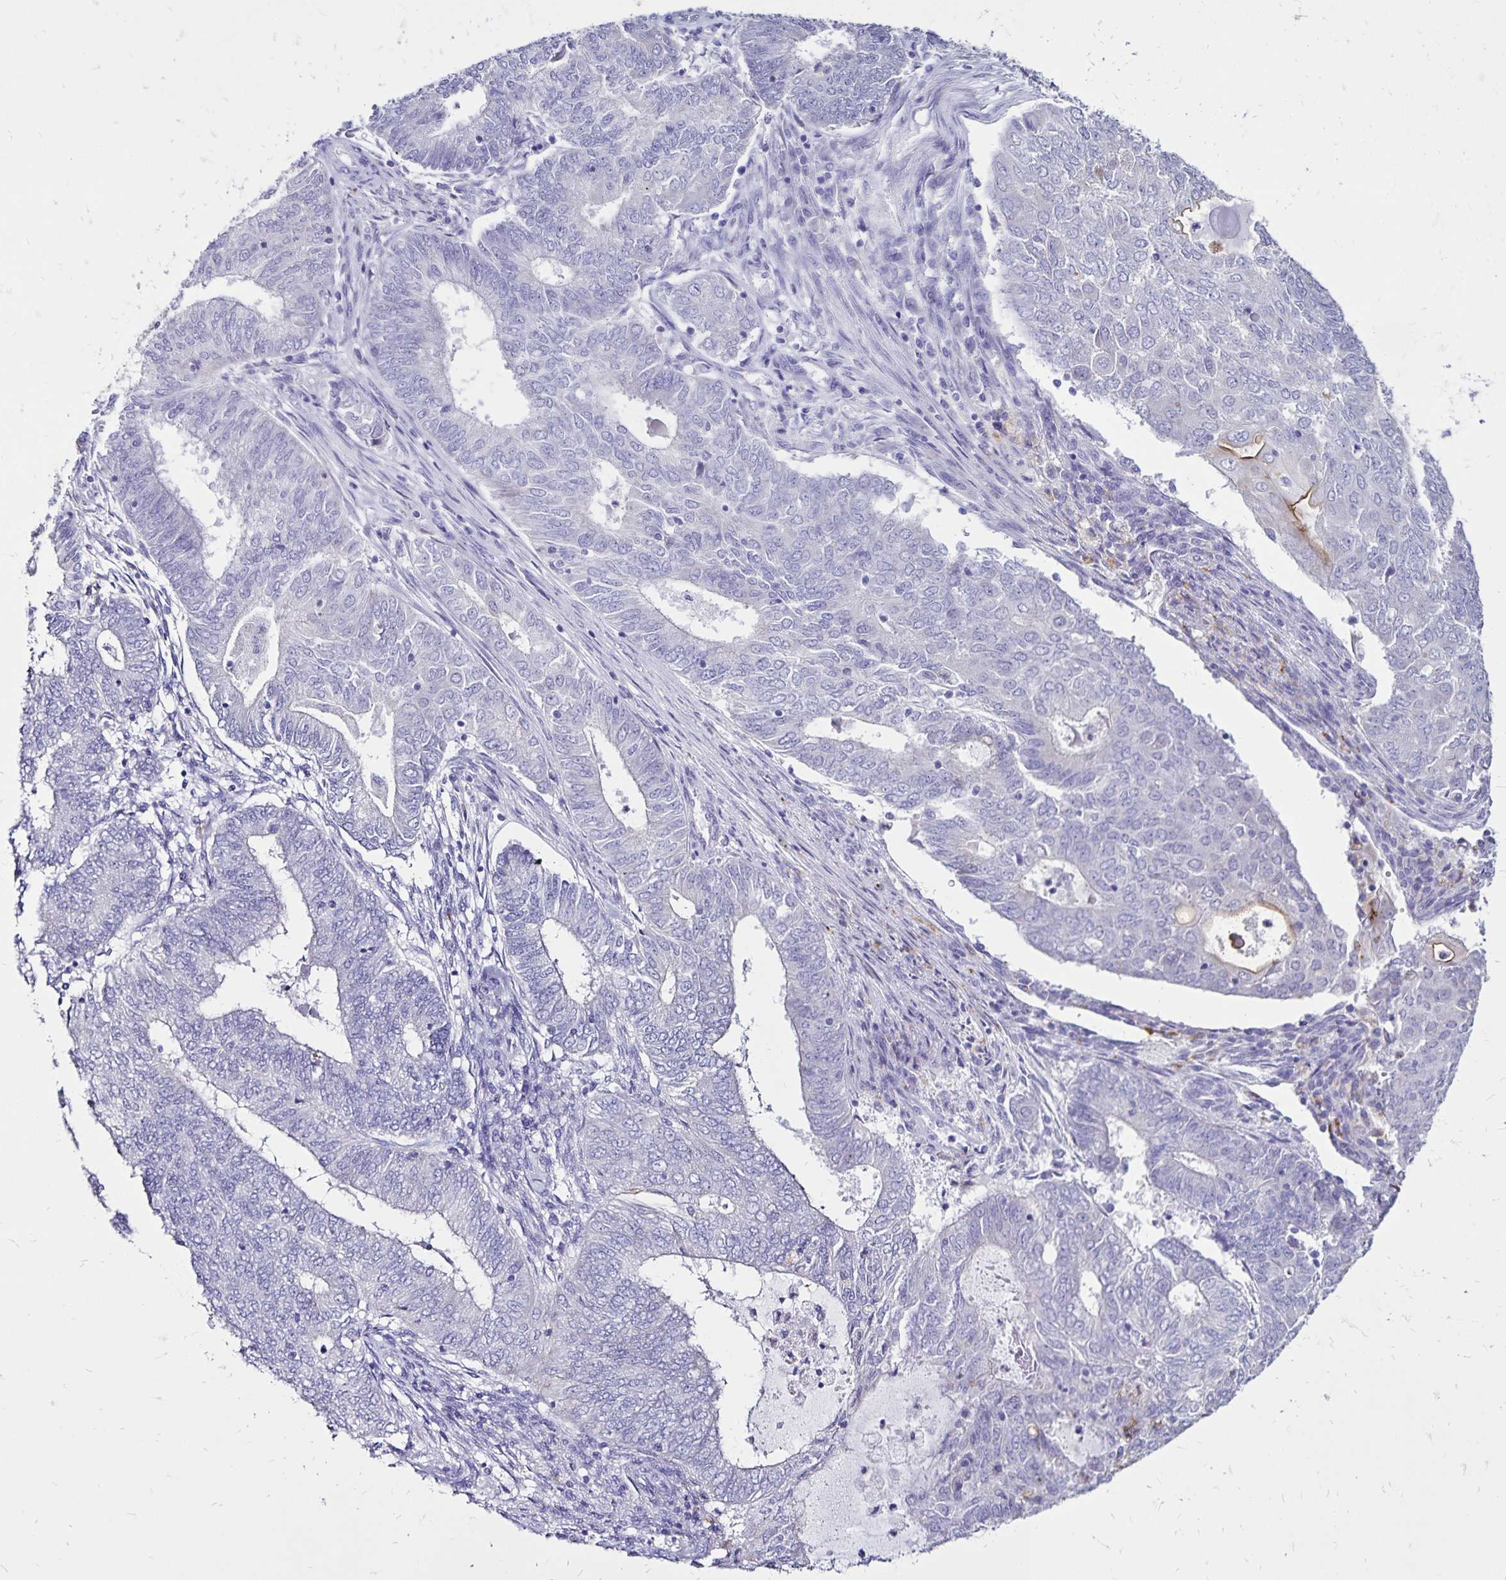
{"staining": {"intensity": "negative", "quantity": "none", "location": "none"}, "tissue": "endometrial cancer", "cell_type": "Tumor cells", "image_type": "cancer", "snomed": [{"axis": "morphology", "description": "Adenocarcinoma, NOS"}, {"axis": "topography", "description": "Endometrium"}], "caption": "Endometrial adenocarcinoma was stained to show a protein in brown. There is no significant positivity in tumor cells. The staining is performed using DAB (3,3'-diaminobenzidine) brown chromogen with nuclei counter-stained in using hematoxylin.", "gene": "EVPL", "patient": {"sex": "female", "age": 62}}